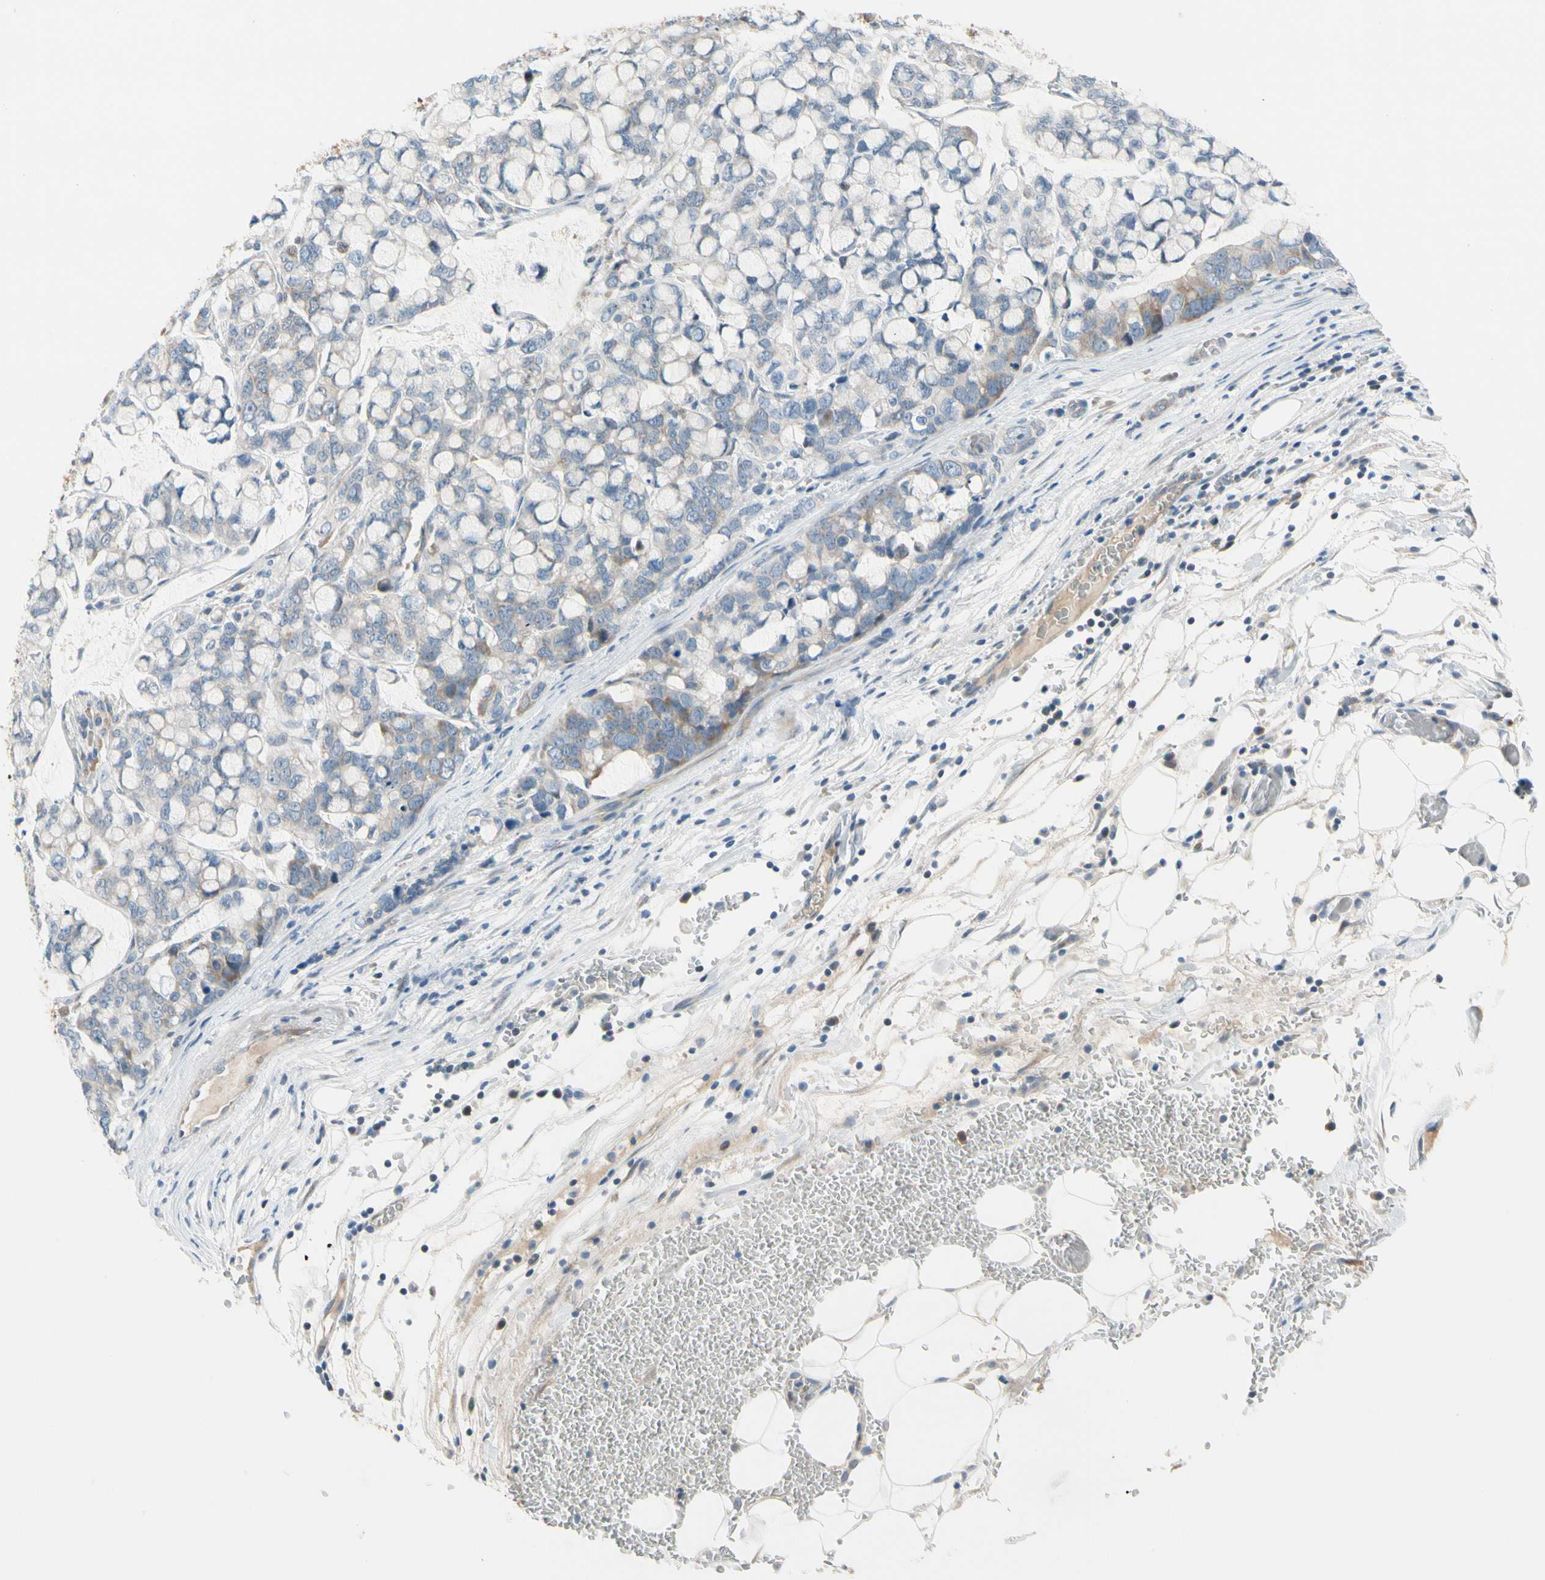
{"staining": {"intensity": "moderate", "quantity": "25%-75%", "location": "cytoplasmic/membranous"}, "tissue": "stomach cancer", "cell_type": "Tumor cells", "image_type": "cancer", "snomed": [{"axis": "morphology", "description": "Adenocarcinoma, NOS"}, {"axis": "topography", "description": "Stomach, lower"}], "caption": "Stomach adenocarcinoma tissue reveals moderate cytoplasmic/membranous expression in approximately 25%-75% of tumor cells, visualized by immunohistochemistry.", "gene": "CFAP36", "patient": {"sex": "male", "age": 84}}